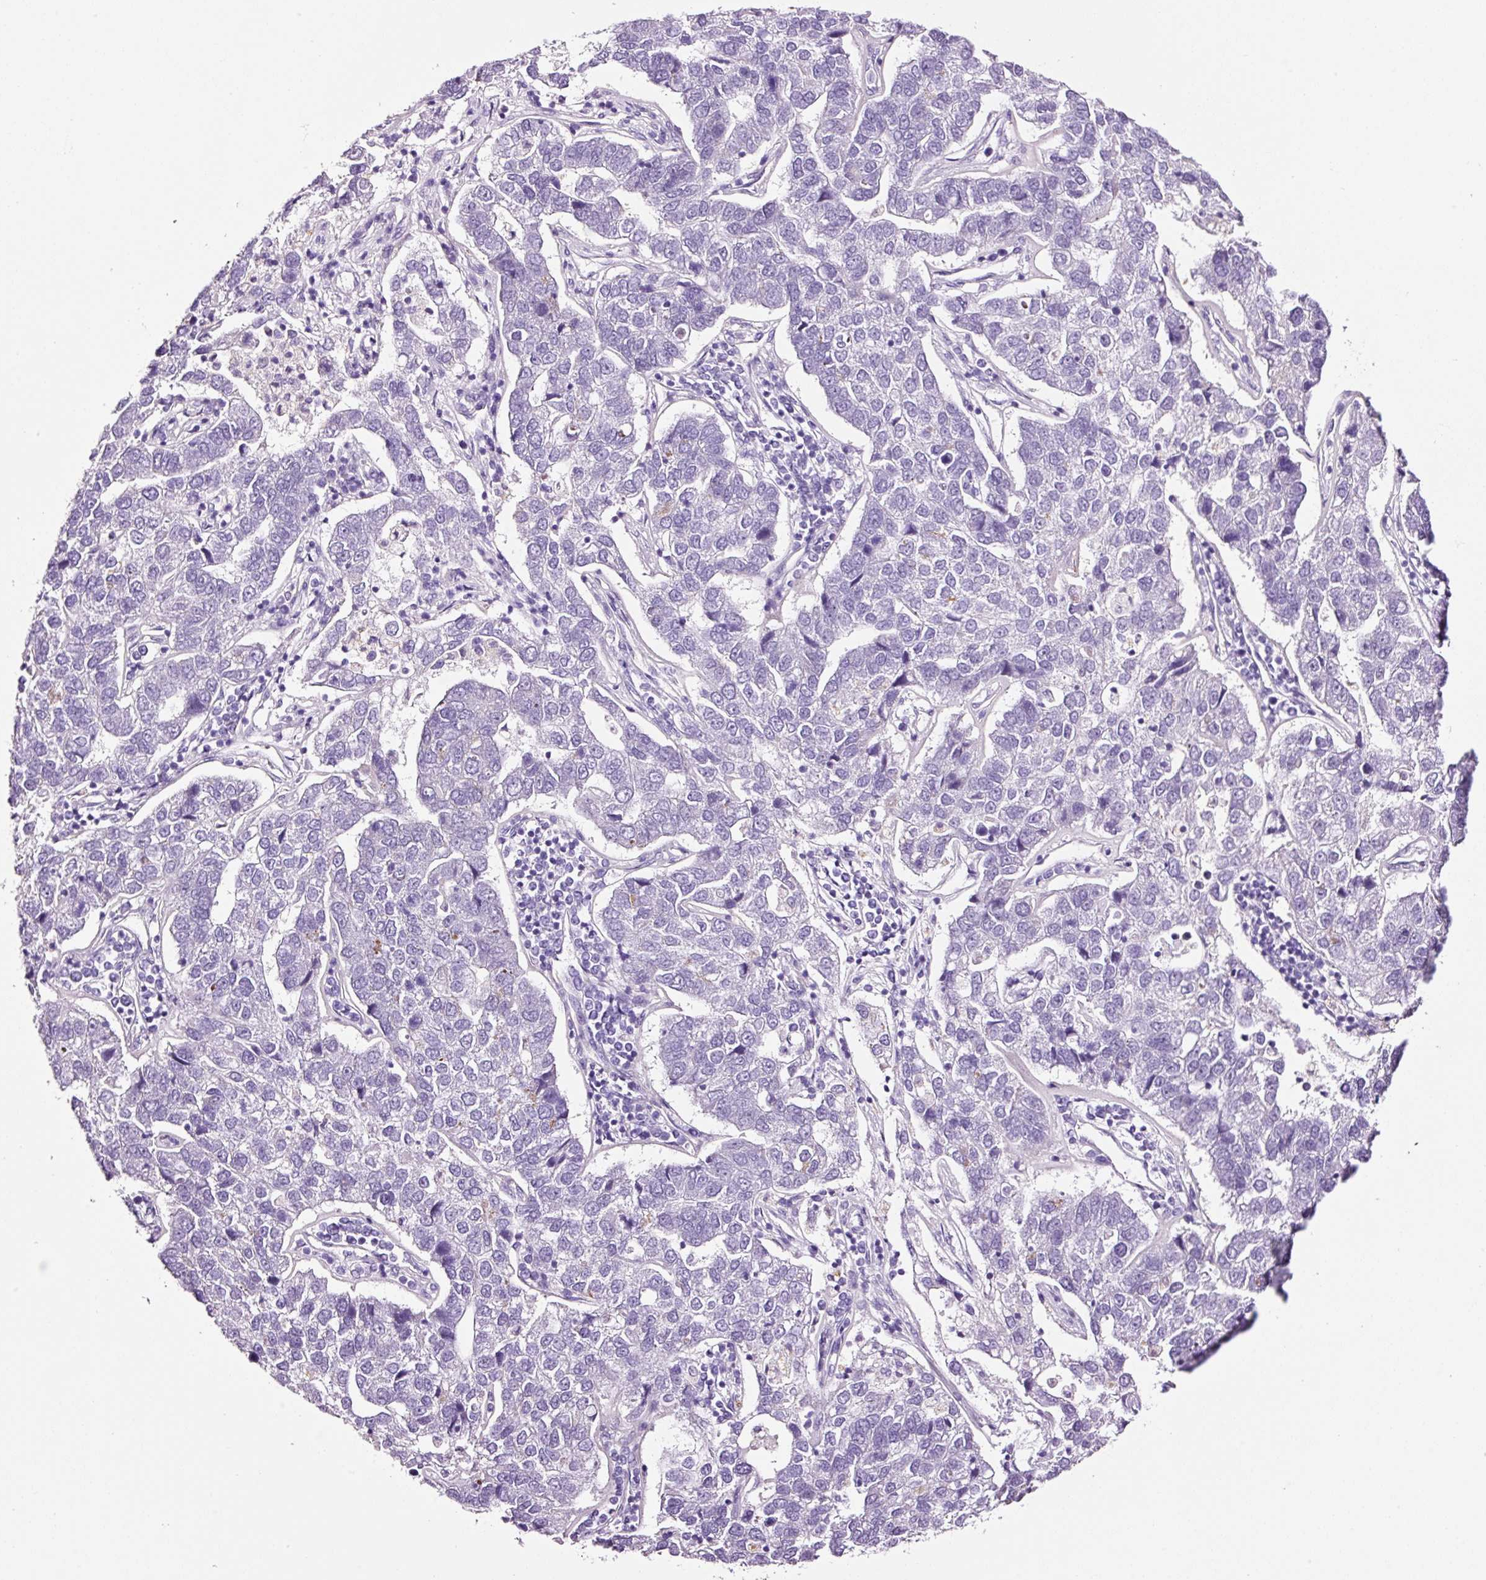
{"staining": {"intensity": "negative", "quantity": "none", "location": "none"}, "tissue": "pancreatic cancer", "cell_type": "Tumor cells", "image_type": "cancer", "snomed": [{"axis": "morphology", "description": "Adenocarcinoma, NOS"}, {"axis": "topography", "description": "Pancreas"}], "caption": "IHC image of pancreatic cancer (adenocarcinoma) stained for a protein (brown), which shows no expression in tumor cells.", "gene": "RTF2", "patient": {"sex": "female", "age": 61}}